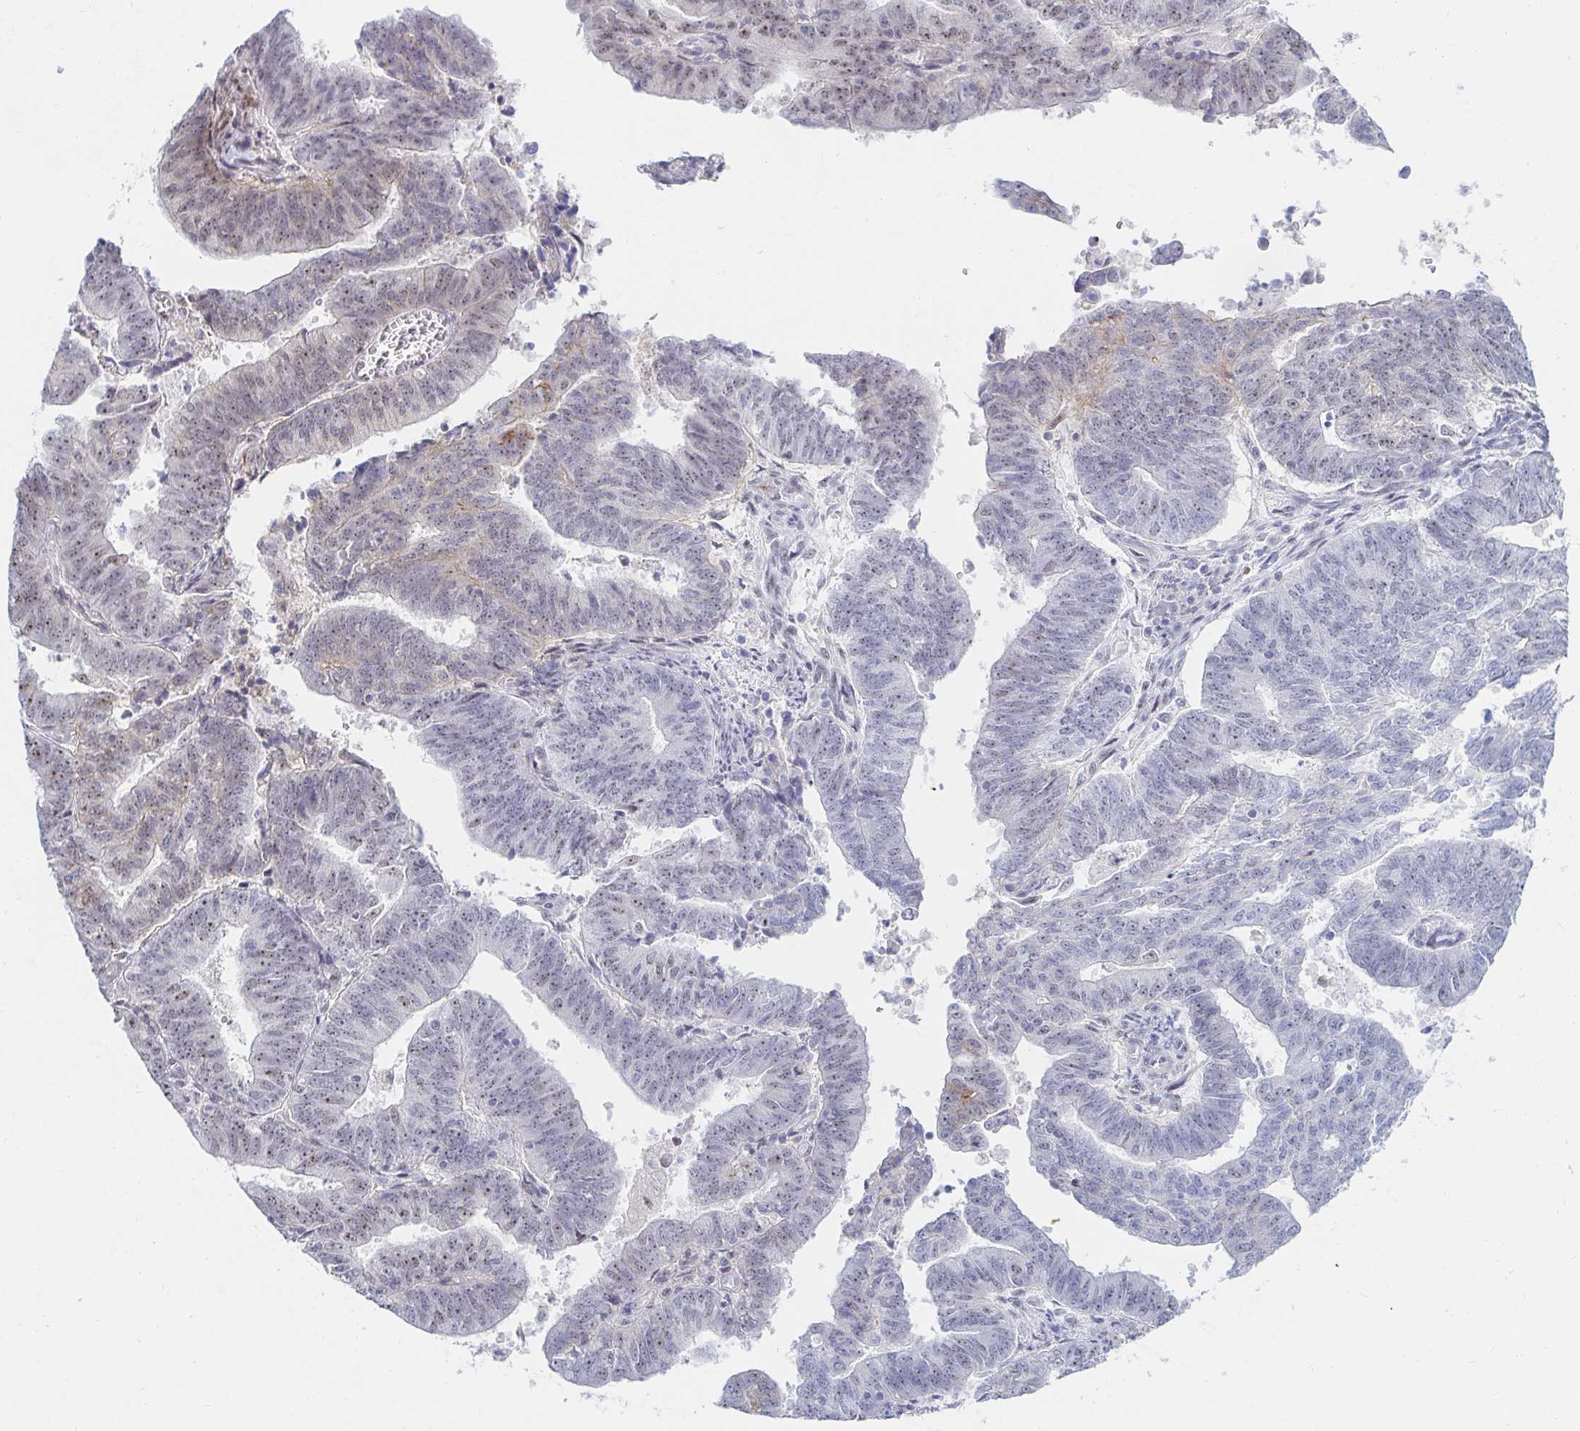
{"staining": {"intensity": "weak", "quantity": "25%-75%", "location": "nuclear"}, "tissue": "endometrial cancer", "cell_type": "Tumor cells", "image_type": "cancer", "snomed": [{"axis": "morphology", "description": "Adenocarcinoma, NOS"}, {"axis": "topography", "description": "Endometrium"}], "caption": "Immunohistochemical staining of human endometrial cancer (adenocarcinoma) displays low levels of weak nuclear protein positivity in about 25%-75% of tumor cells.", "gene": "COL28A1", "patient": {"sex": "female", "age": 82}}